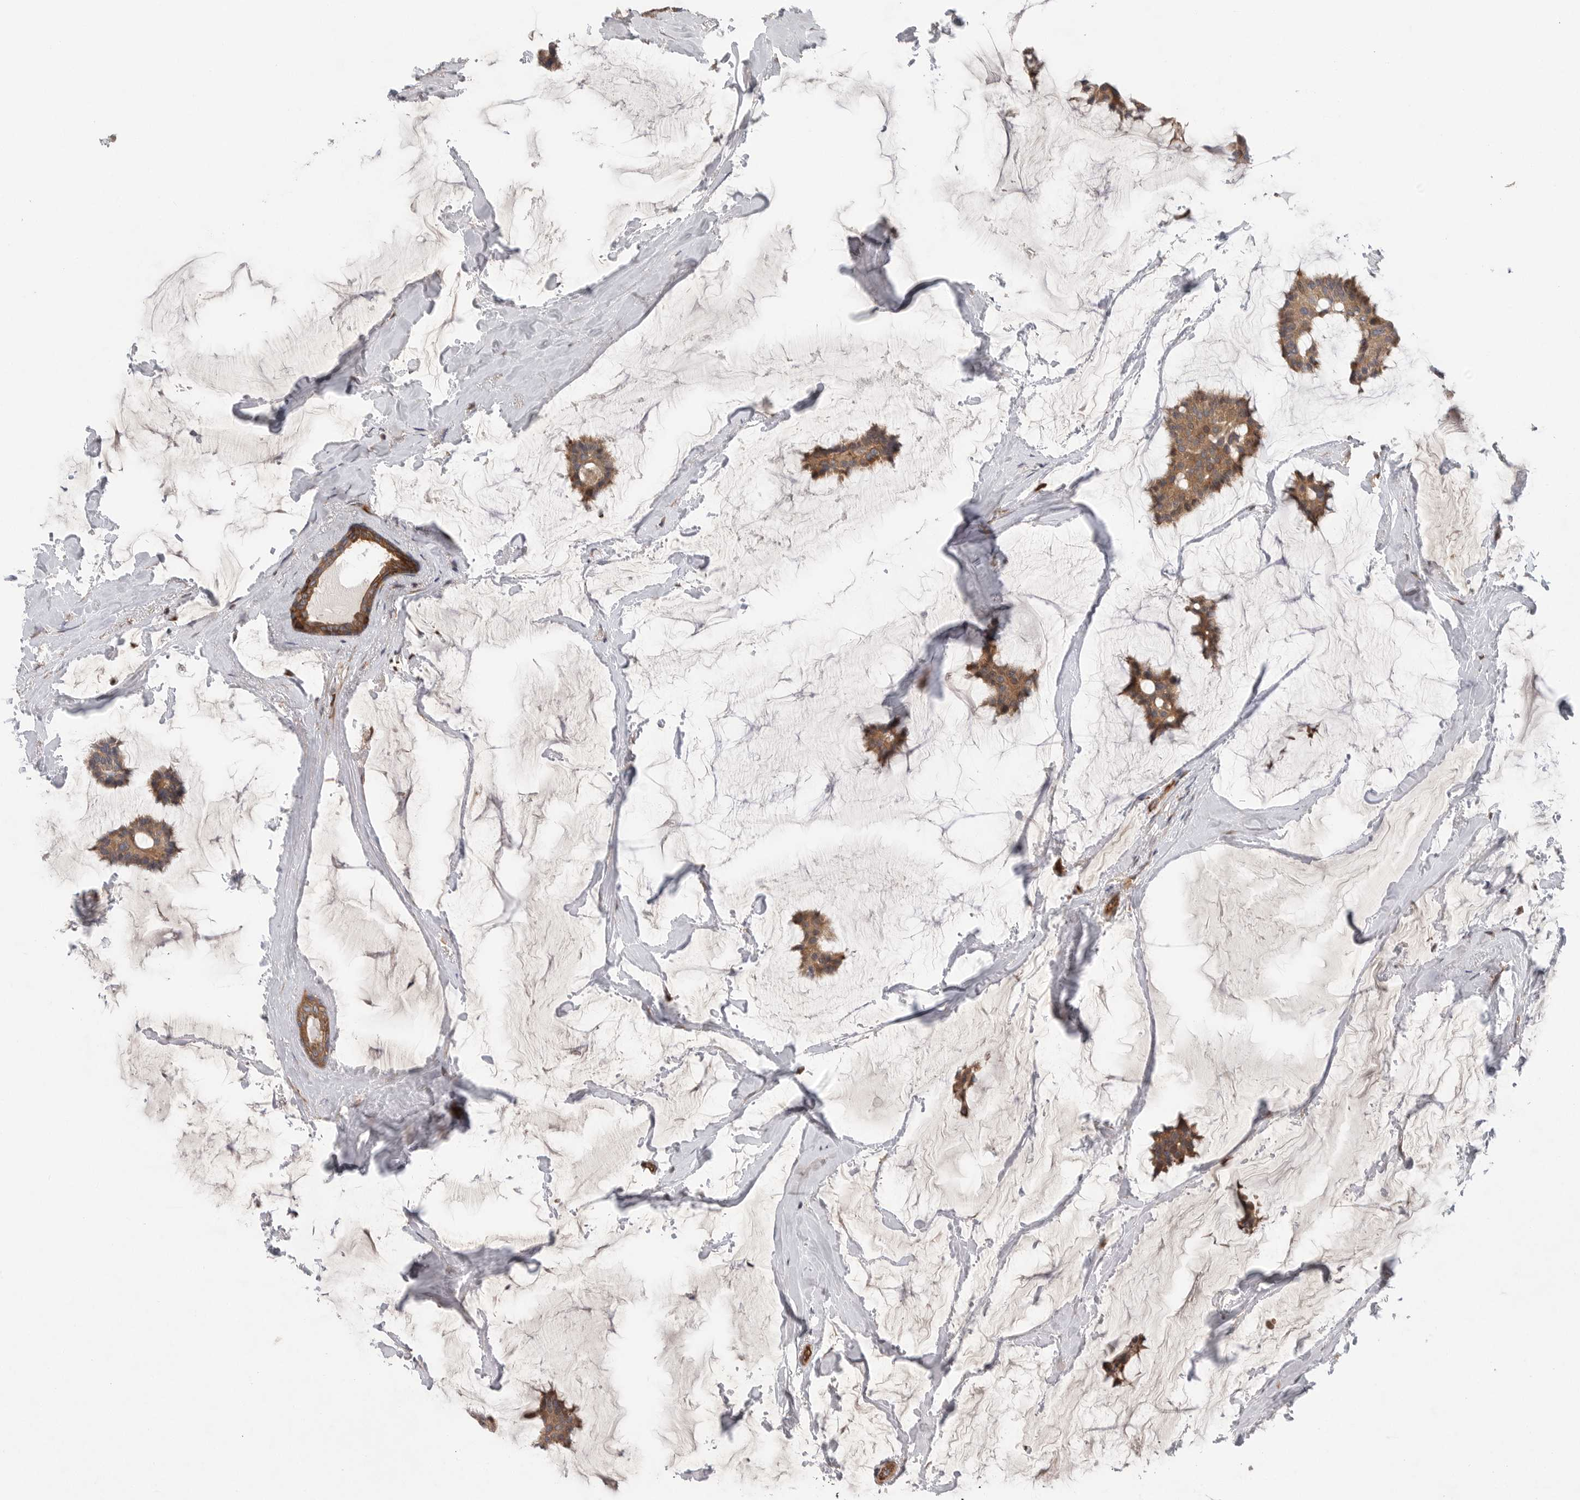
{"staining": {"intensity": "moderate", "quantity": ">75%", "location": "cytoplasmic/membranous"}, "tissue": "breast cancer", "cell_type": "Tumor cells", "image_type": "cancer", "snomed": [{"axis": "morphology", "description": "Duct carcinoma"}, {"axis": "topography", "description": "Breast"}], "caption": "An image of invasive ductal carcinoma (breast) stained for a protein displays moderate cytoplasmic/membranous brown staining in tumor cells. Ihc stains the protein of interest in brown and the nuclei are stained blue.", "gene": "PRKCH", "patient": {"sex": "female", "age": 93}}